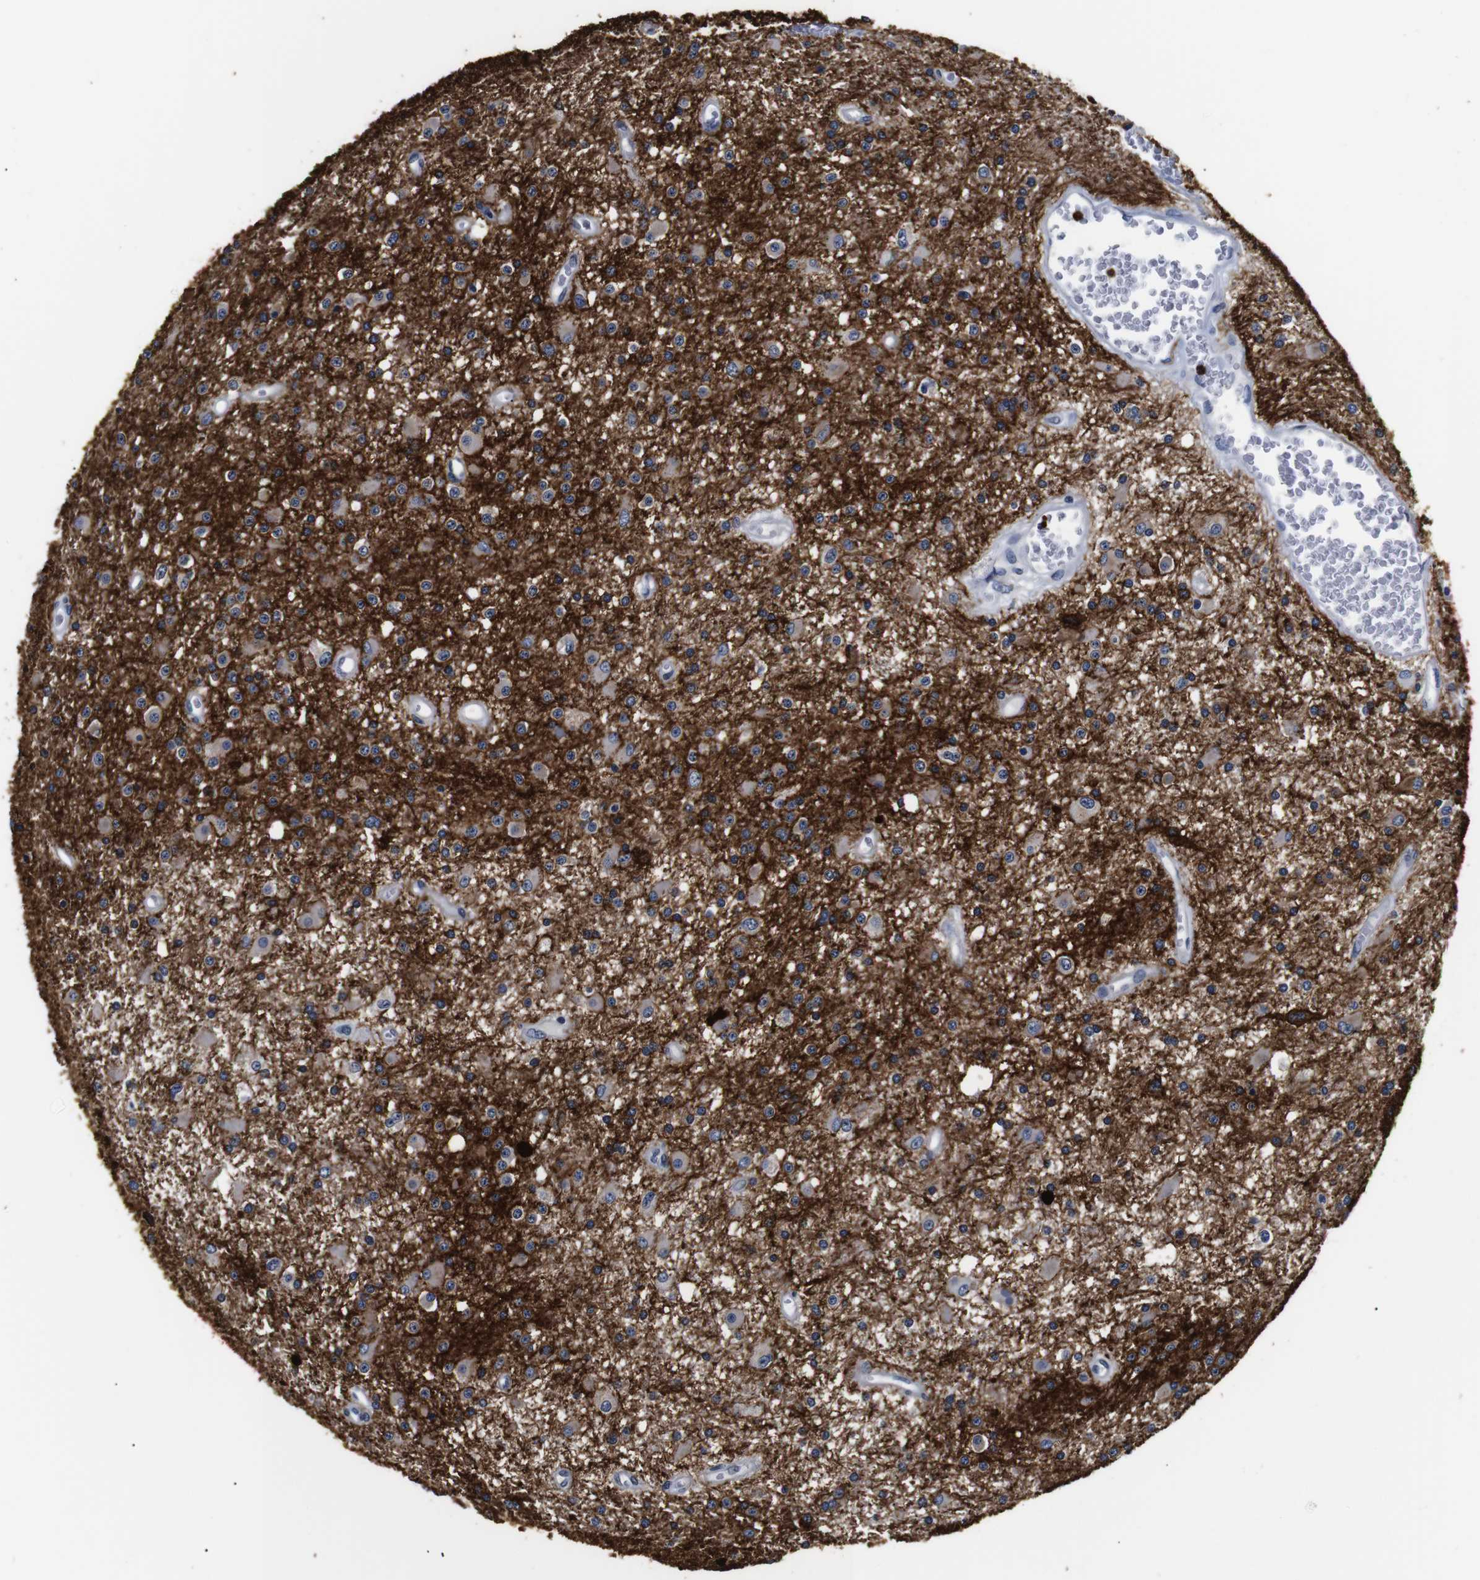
{"staining": {"intensity": "weak", "quantity": ">75%", "location": "cytoplasmic/membranous"}, "tissue": "glioma", "cell_type": "Tumor cells", "image_type": "cancer", "snomed": [{"axis": "morphology", "description": "Glioma, malignant, Low grade"}, {"axis": "topography", "description": "Brain"}], "caption": "Malignant low-grade glioma stained with immunohistochemistry (IHC) demonstrates weak cytoplasmic/membranous staining in approximately >75% of tumor cells.", "gene": "GAP43", "patient": {"sex": "male", "age": 58}}